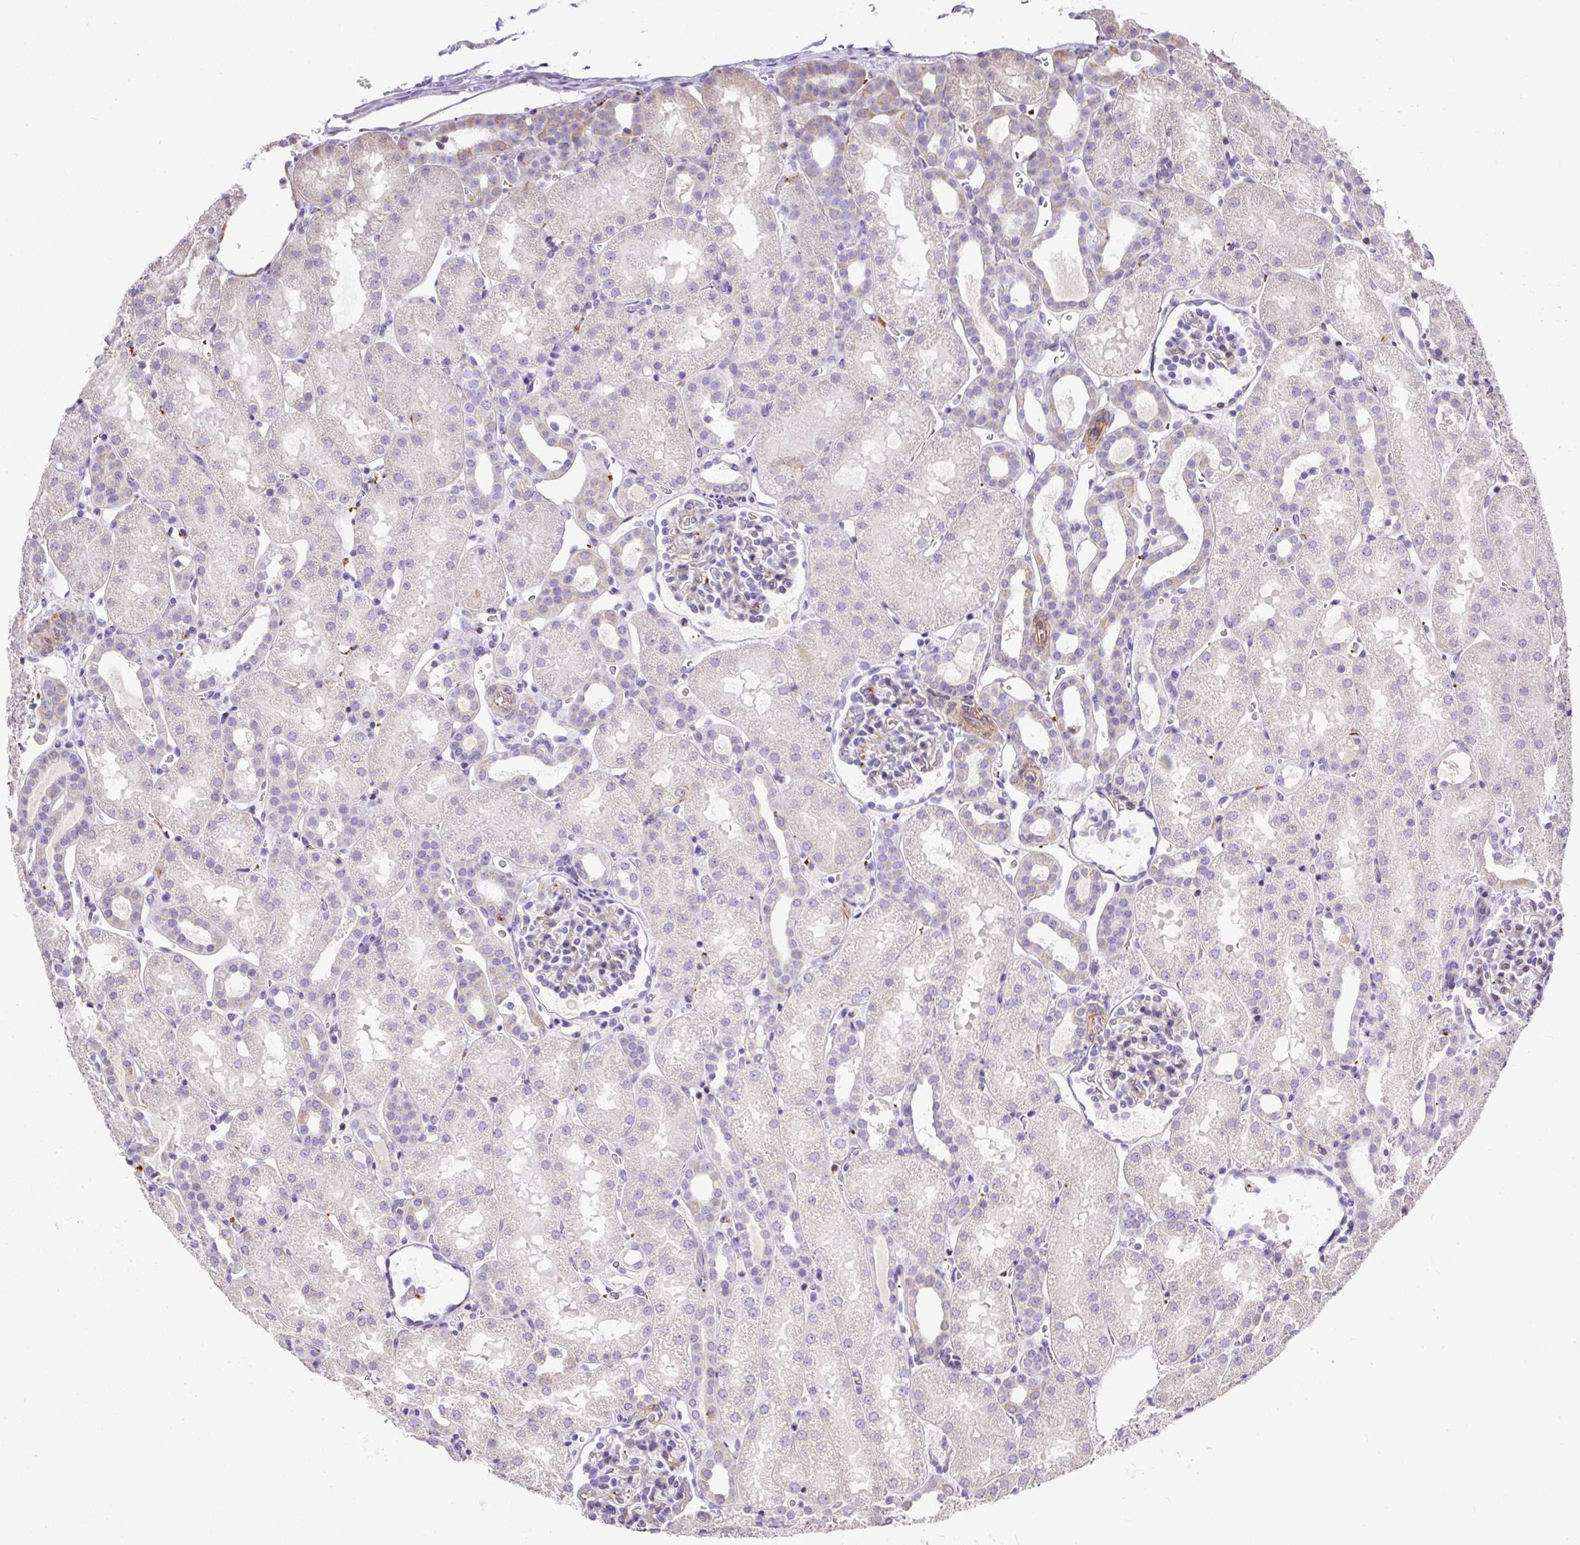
{"staining": {"intensity": "negative", "quantity": "none", "location": "none"}, "tissue": "kidney", "cell_type": "Cells in glomeruli", "image_type": "normal", "snomed": [{"axis": "morphology", "description": "Normal tissue, NOS"}, {"axis": "topography", "description": "Kidney"}], "caption": "Protein analysis of benign kidney demonstrates no significant staining in cells in glomeruli. (IHC, brightfield microscopy, high magnification).", "gene": "MAGEB16", "patient": {"sex": "male", "age": 2}}